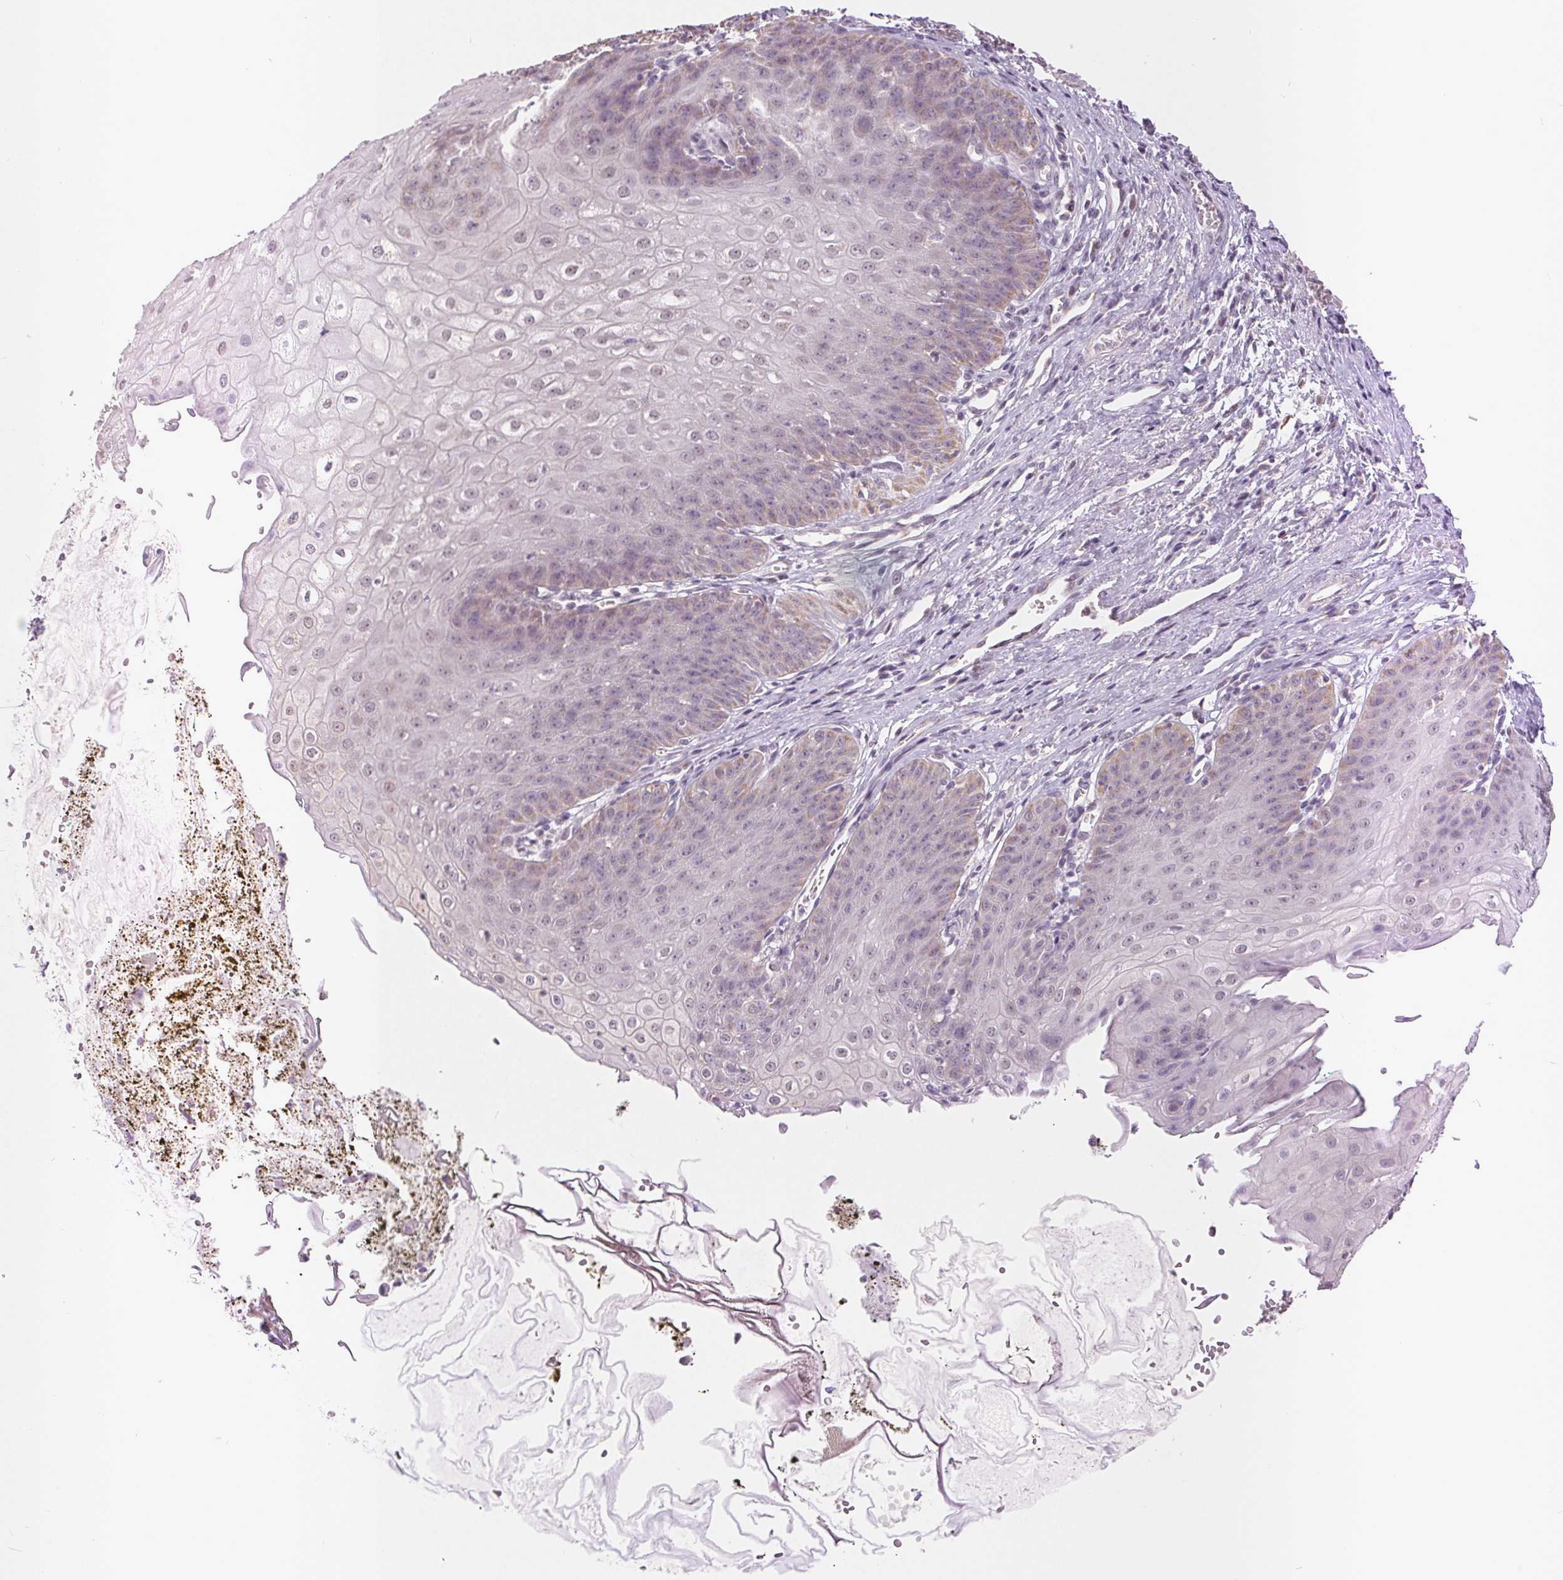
{"staining": {"intensity": "weak", "quantity": "<25%", "location": "cytoplasmic/membranous"}, "tissue": "esophagus", "cell_type": "Squamous epithelial cells", "image_type": "normal", "snomed": [{"axis": "morphology", "description": "Normal tissue, NOS"}, {"axis": "topography", "description": "Esophagus"}], "caption": "An immunohistochemistry (IHC) micrograph of benign esophagus is shown. There is no staining in squamous epithelial cells of esophagus. (Brightfield microscopy of DAB (3,3'-diaminobenzidine) IHC at high magnification).", "gene": "POU2F2", "patient": {"sex": "male", "age": 71}}